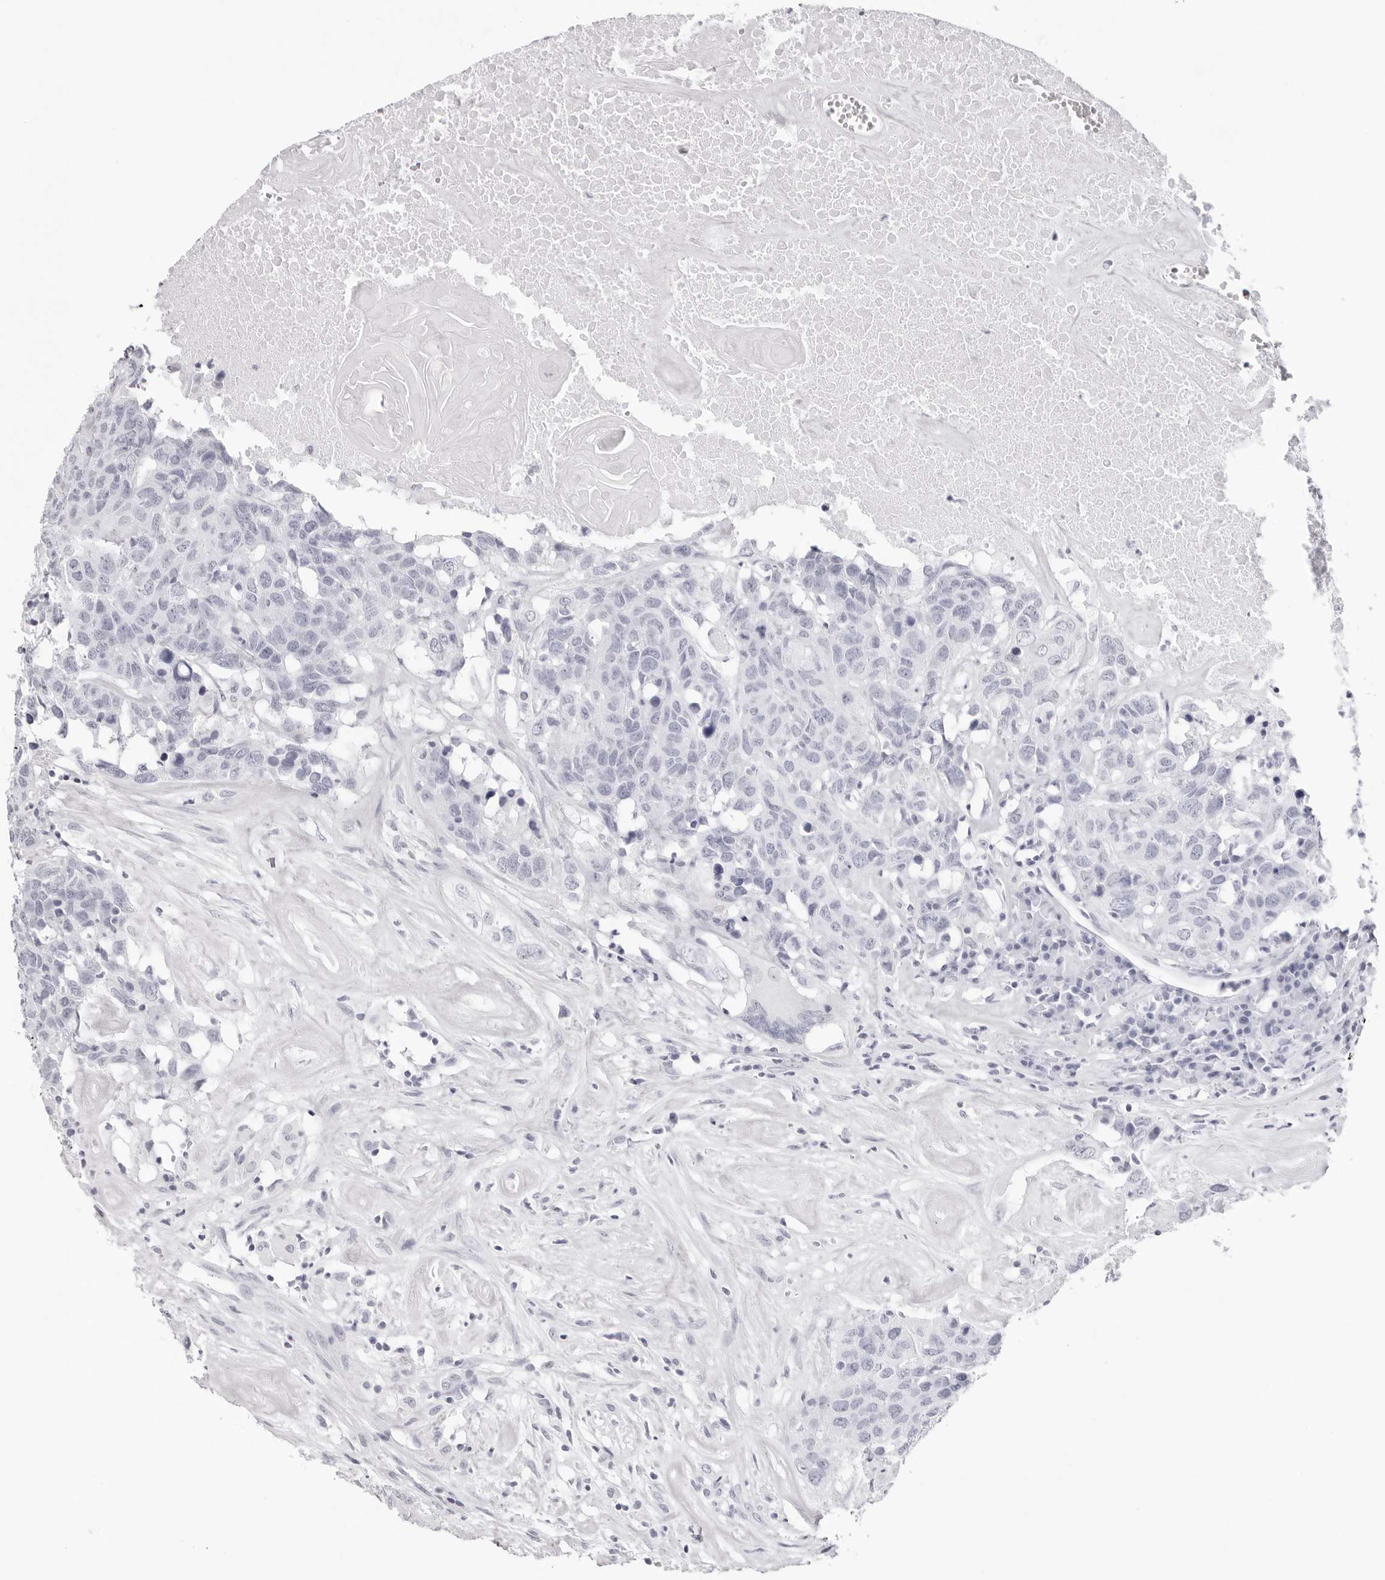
{"staining": {"intensity": "negative", "quantity": "none", "location": "none"}, "tissue": "head and neck cancer", "cell_type": "Tumor cells", "image_type": "cancer", "snomed": [{"axis": "morphology", "description": "Squamous cell carcinoma, NOS"}, {"axis": "topography", "description": "Head-Neck"}], "caption": "Protein analysis of head and neck cancer demonstrates no significant staining in tumor cells. The staining is performed using DAB brown chromogen with nuclei counter-stained in using hematoxylin.", "gene": "INSL3", "patient": {"sex": "male", "age": 66}}